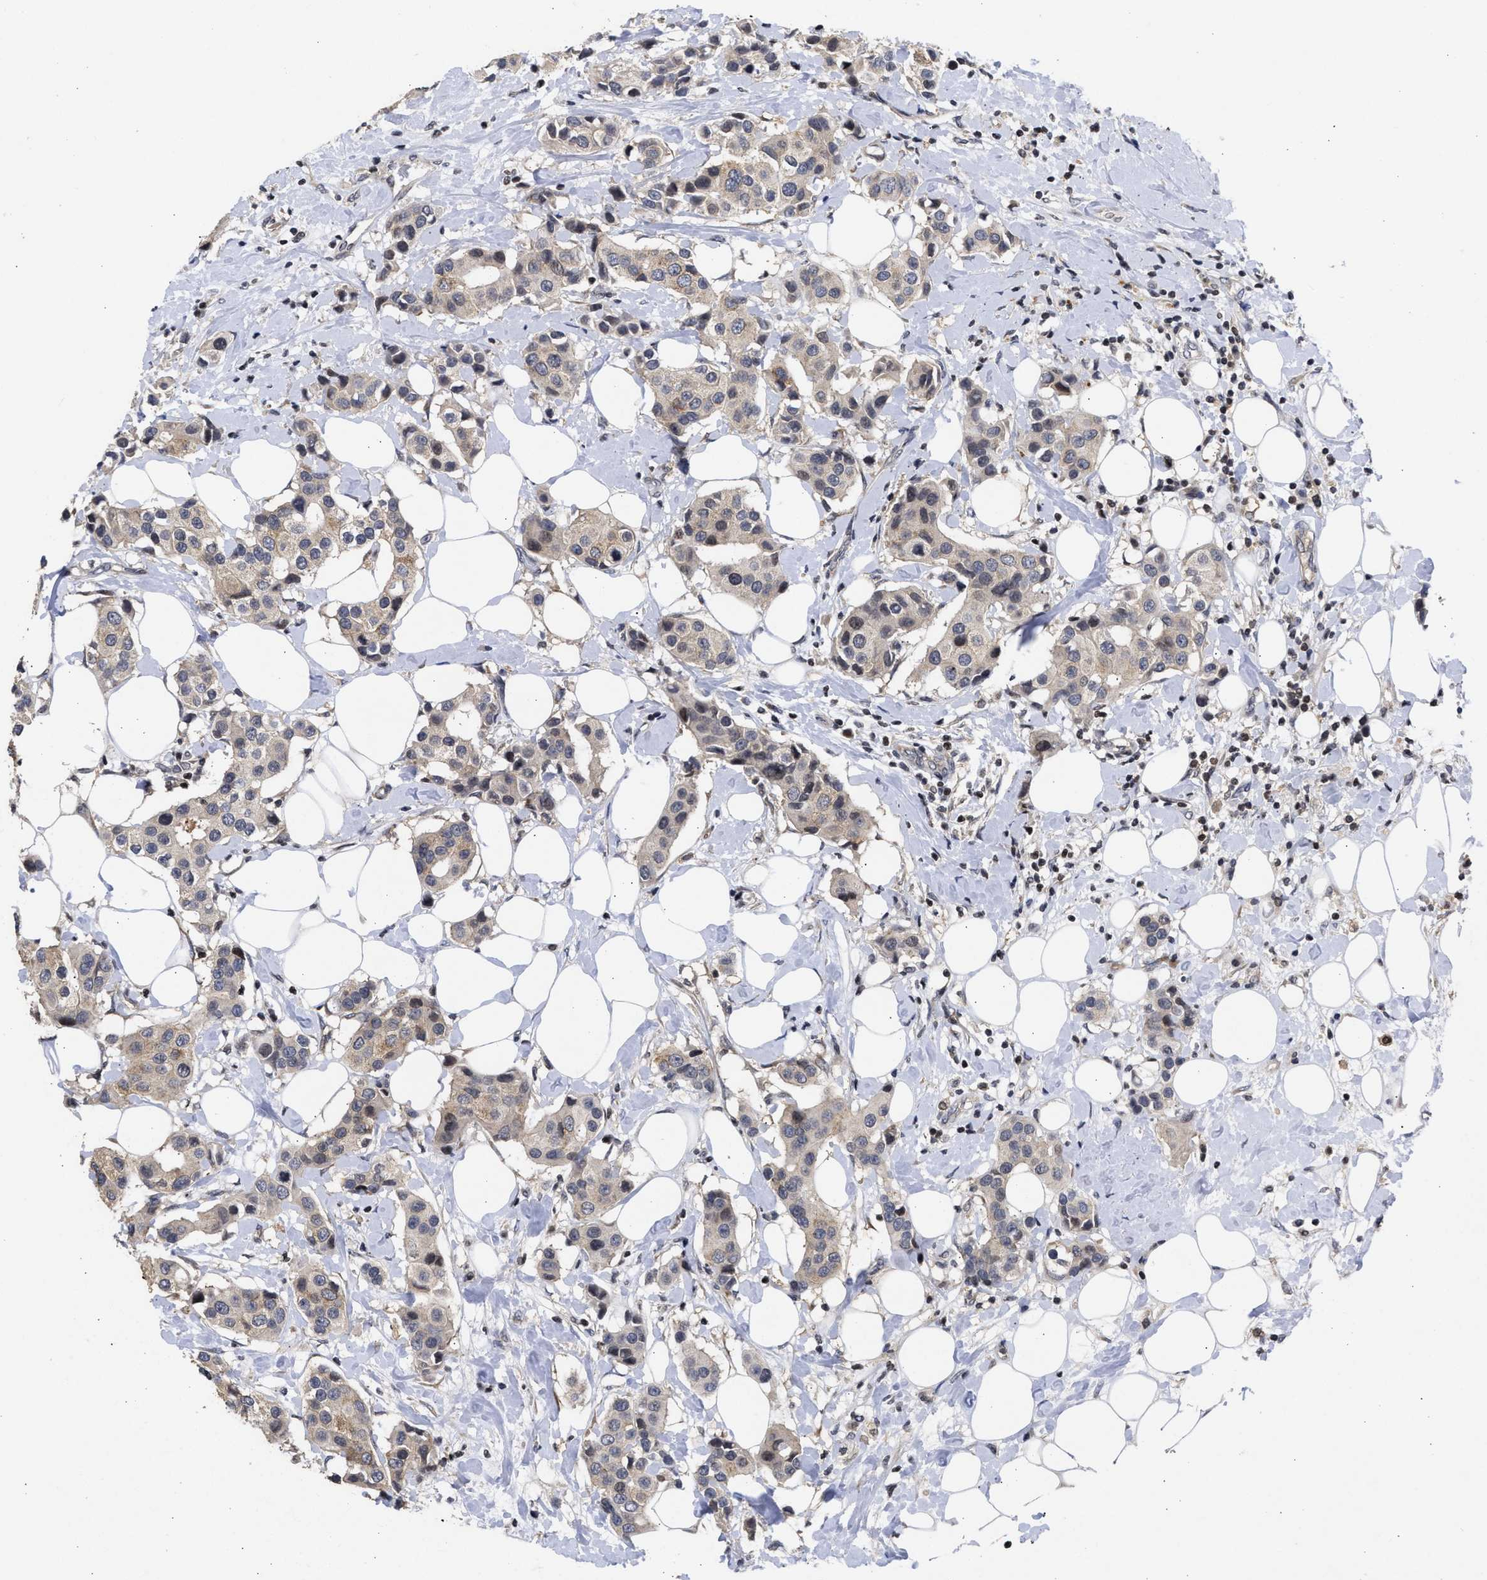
{"staining": {"intensity": "weak", "quantity": "<25%", "location": "cytoplasmic/membranous"}, "tissue": "breast cancer", "cell_type": "Tumor cells", "image_type": "cancer", "snomed": [{"axis": "morphology", "description": "Normal tissue, NOS"}, {"axis": "morphology", "description": "Duct carcinoma"}, {"axis": "topography", "description": "Breast"}], "caption": "Tumor cells are negative for brown protein staining in breast invasive ductal carcinoma.", "gene": "ENSG00000142539", "patient": {"sex": "female", "age": 39}}